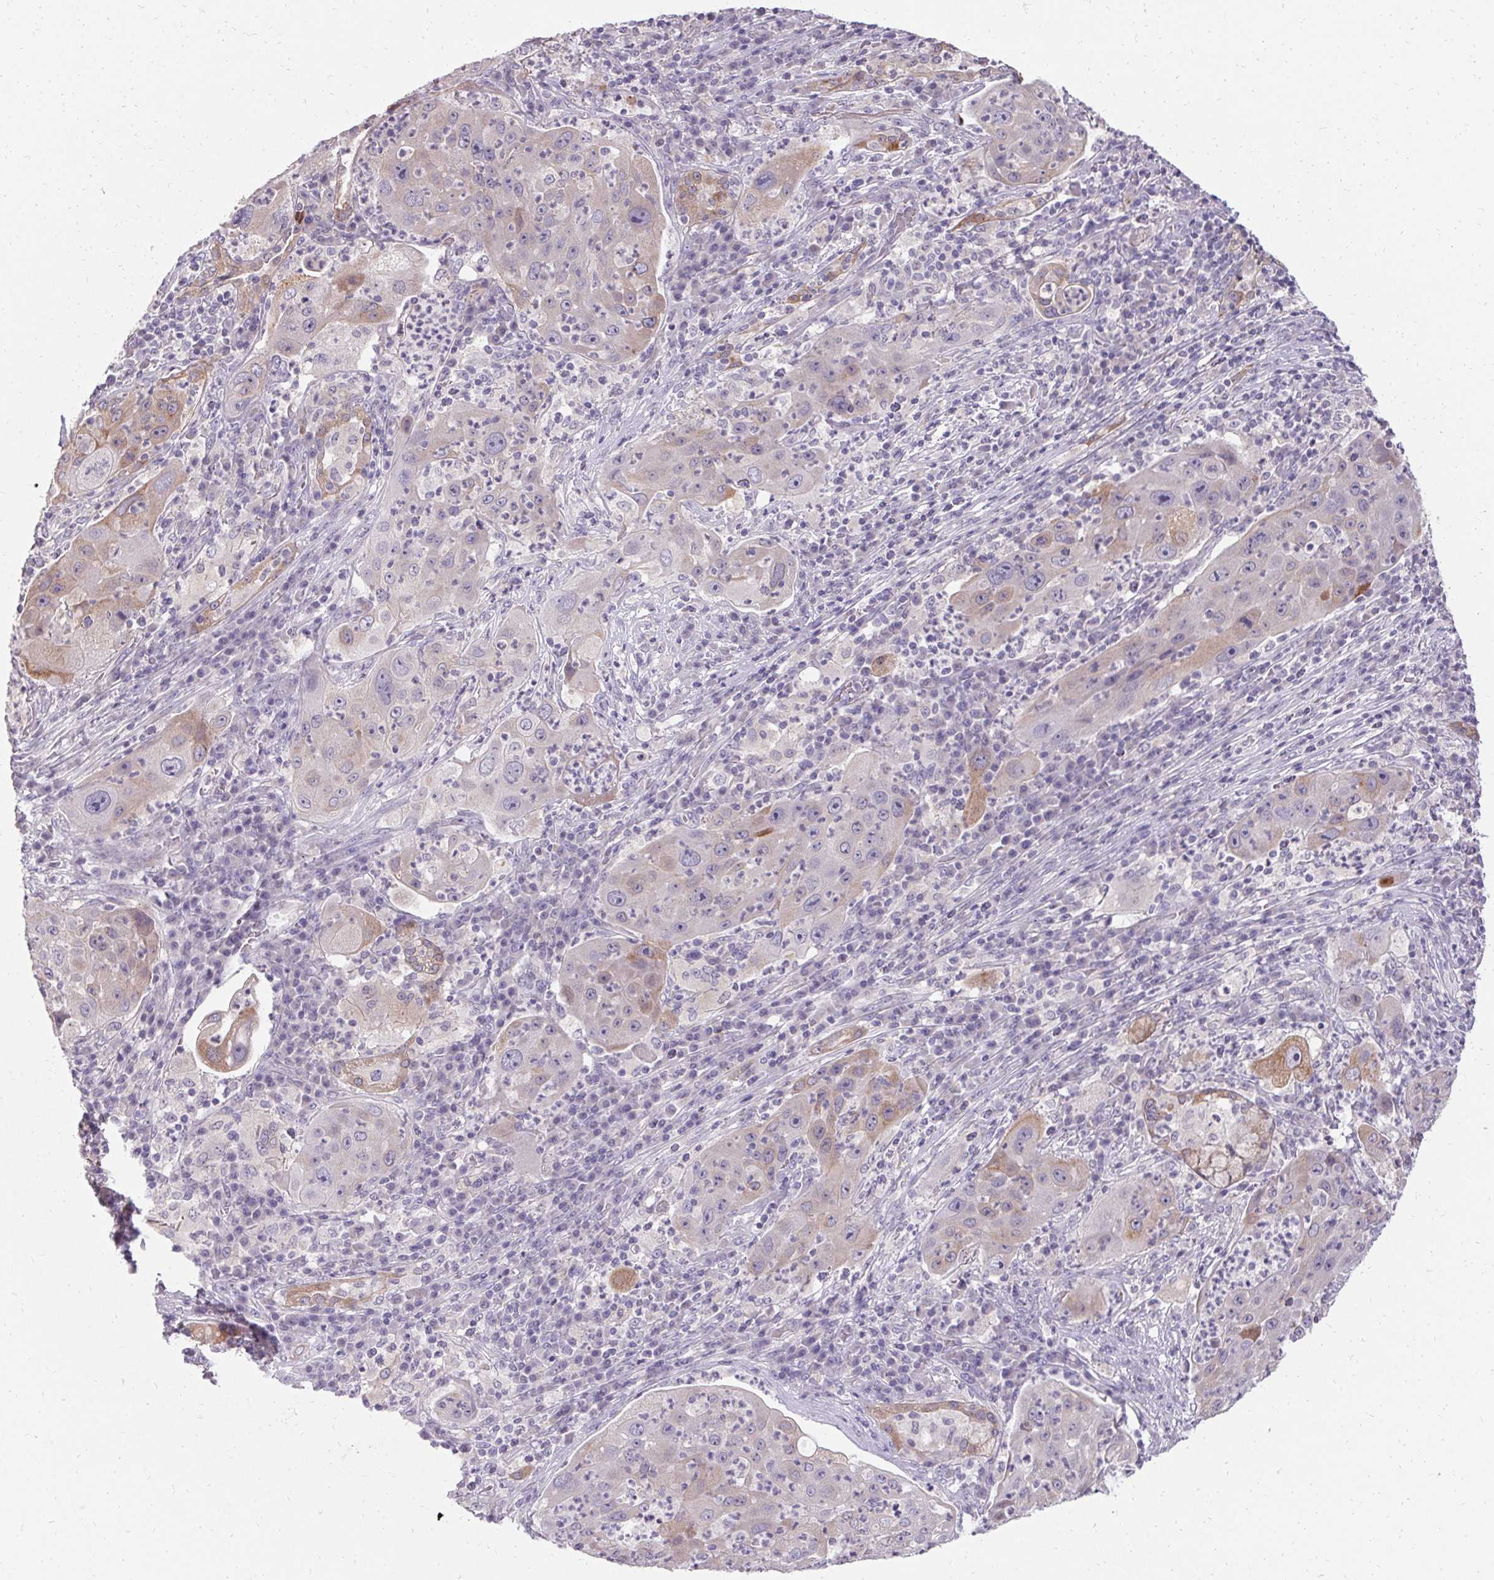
{"staining": {"intensity": "weak", "quantity": "25%-75%", "location": "cytoplasmic/membranous"}, "tissue": "lung cancer", "cell_type": "Tumor cells", "image_type": "cancer", "snomed": [{"axis": "morphology", "description": "Squamous cell carcinoma, NOS"}, {"axis": "topography", "description": "Lung"}], "caption": "About 25%-75% of tumor cells in human lung cancer display weak cytoplasmic/membranous protein expression as visualized by brown immunohistochemical staining.", "gene": "HSD17B3", "patient": {"sex": "female", "age": 59}}